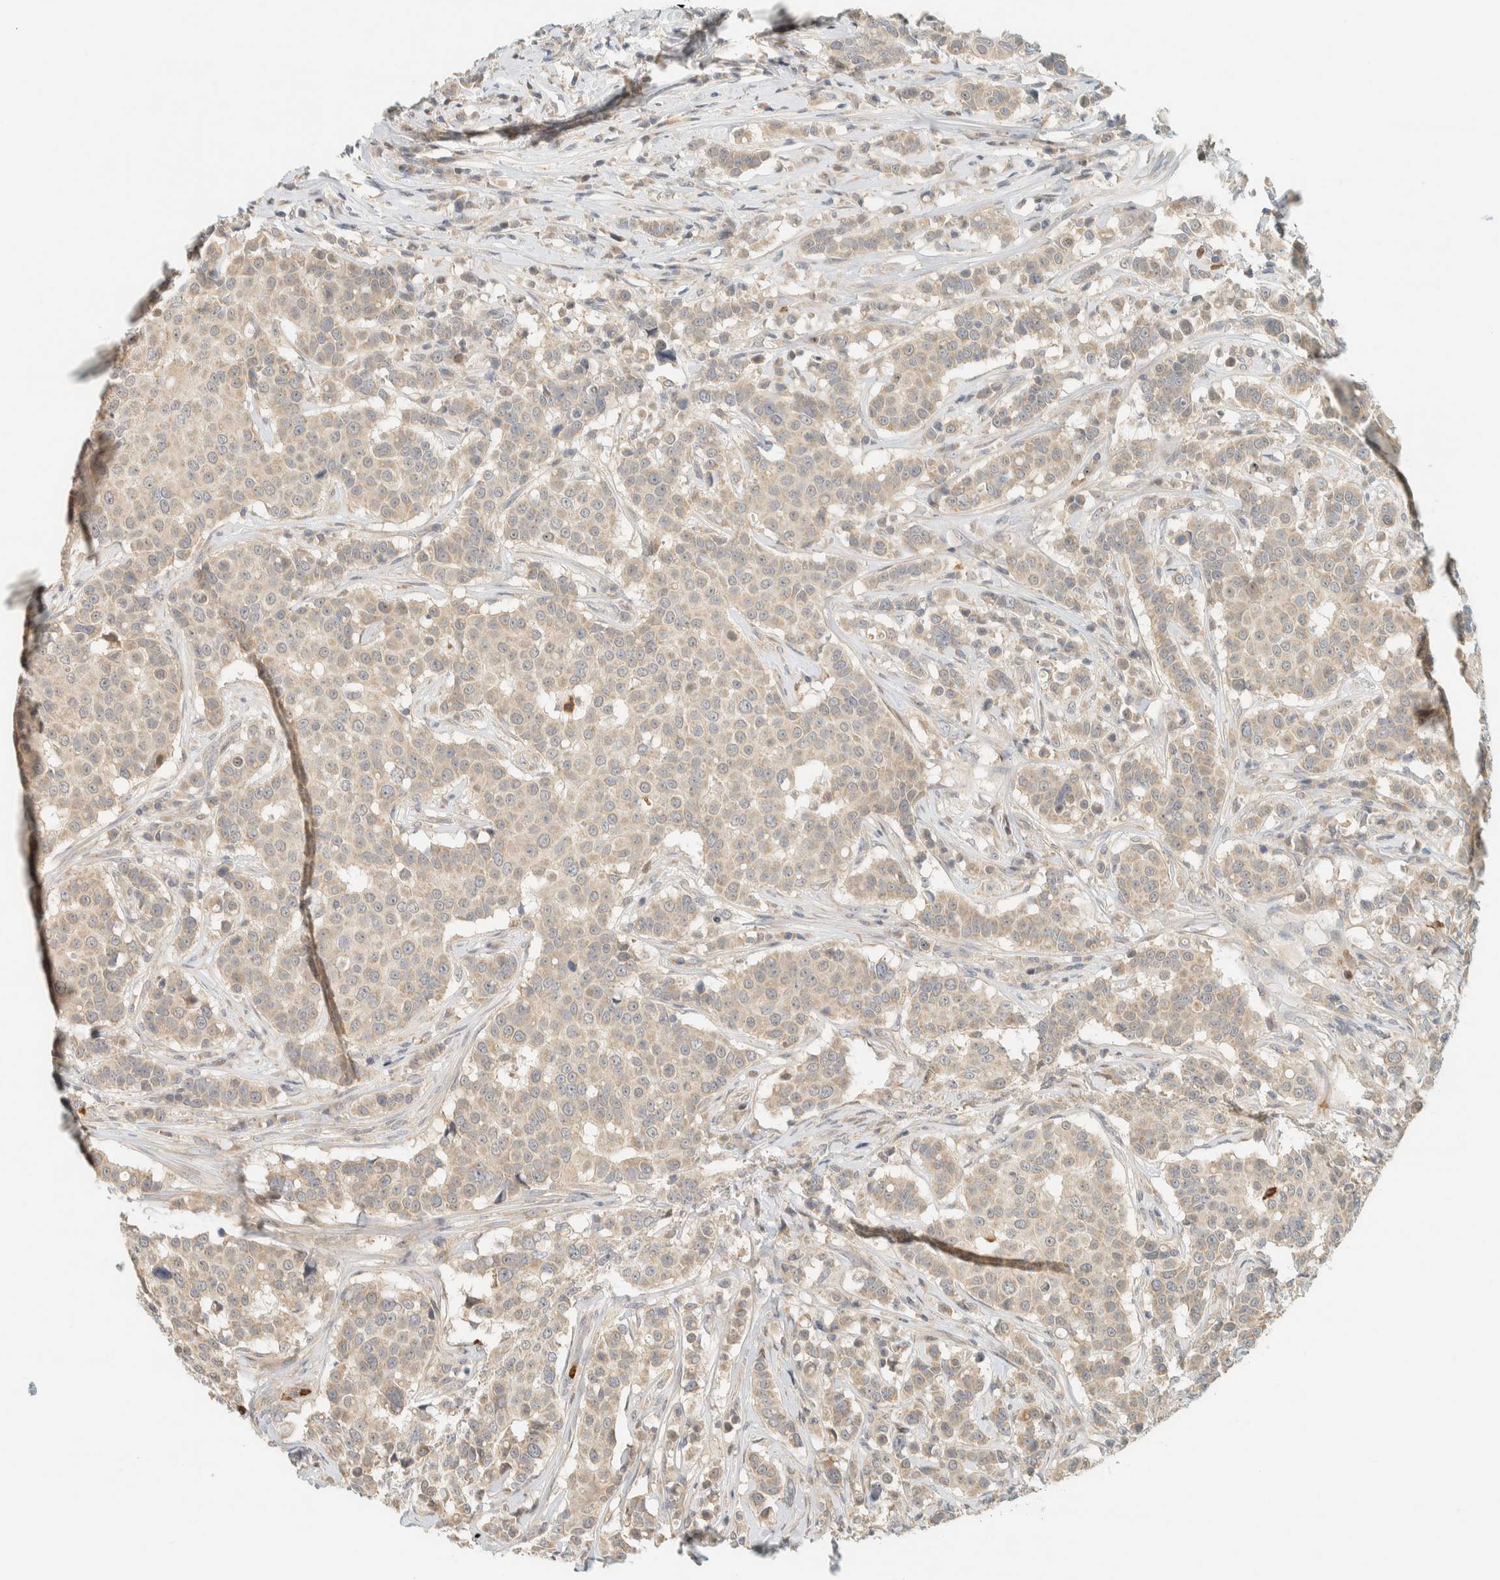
{"staining": {"intensity": "weak", "quantity": ">75%", "location": "cytoplasmic/membranous"}, "tissue": "breast cancer", "cell_type": "Tumor cells", "image_type": "cancer", "snomed": [{"axis": "morphology", "description": "Duct carcinoma"}, {"axis": "topography", "description": "Breast"}], "caption": "Breast cancer stained for a protein (brown) reveals weak cytoplasmic/membranous positive expression in about >75% of tumor cells.", "gene": "CCDC171", "patient": {"sex": "female", "age": 27}}